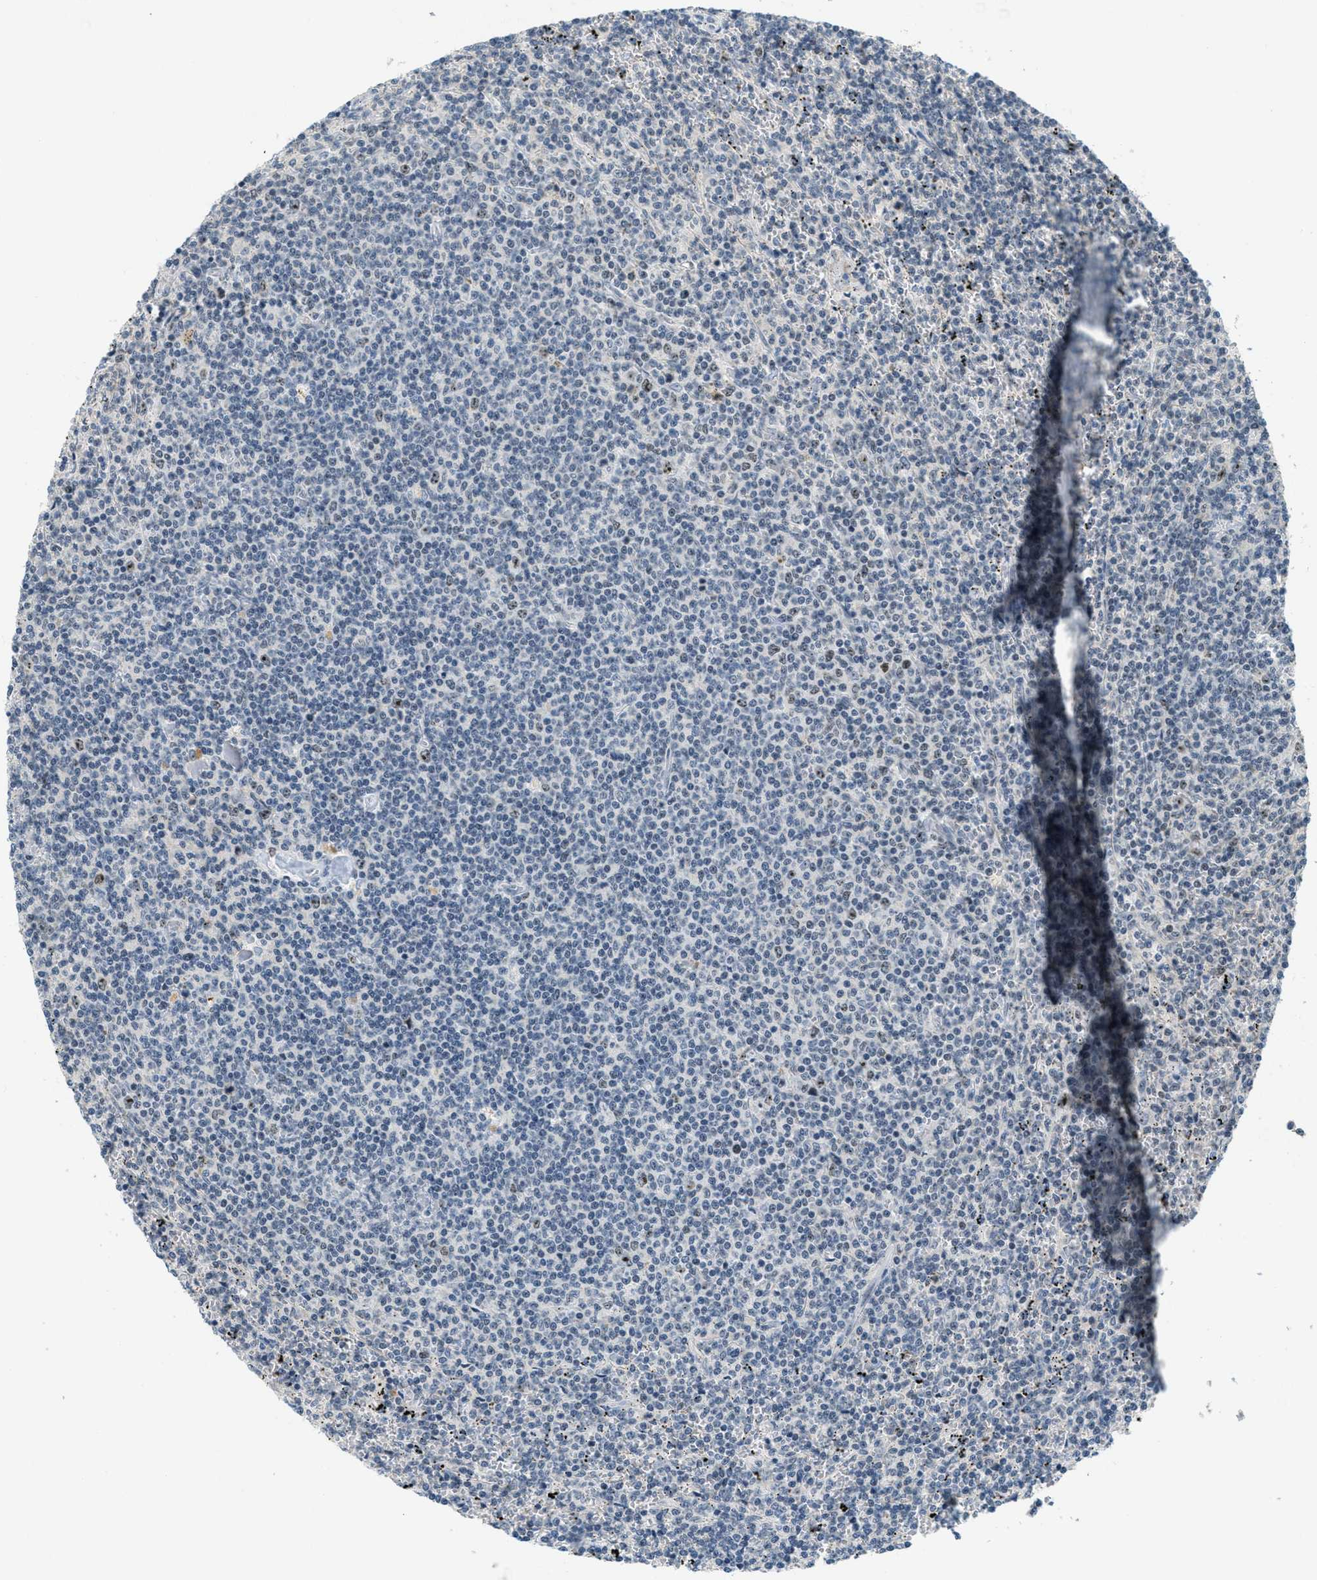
{"staining": {"intensity": "weak", "quantity": "<25%", "location": "nuclear"}, "tissue": "lymphoma", "cell_type": "Tumor cells", "image_type": "cancer", "snomed": [{"axis": "morphology", "description": "Malignant lymphoma, non-Hodgkin's type, Low grade"}, {"axis": "topography", "description": "Spleen"}], "caption": "IHC of human low-grade malignant lymphoma, non-Hodgkin's type reveals no staining in tumor cells.", "gene": "DDX47", "patient": {"sex": "female", "age": 50}}